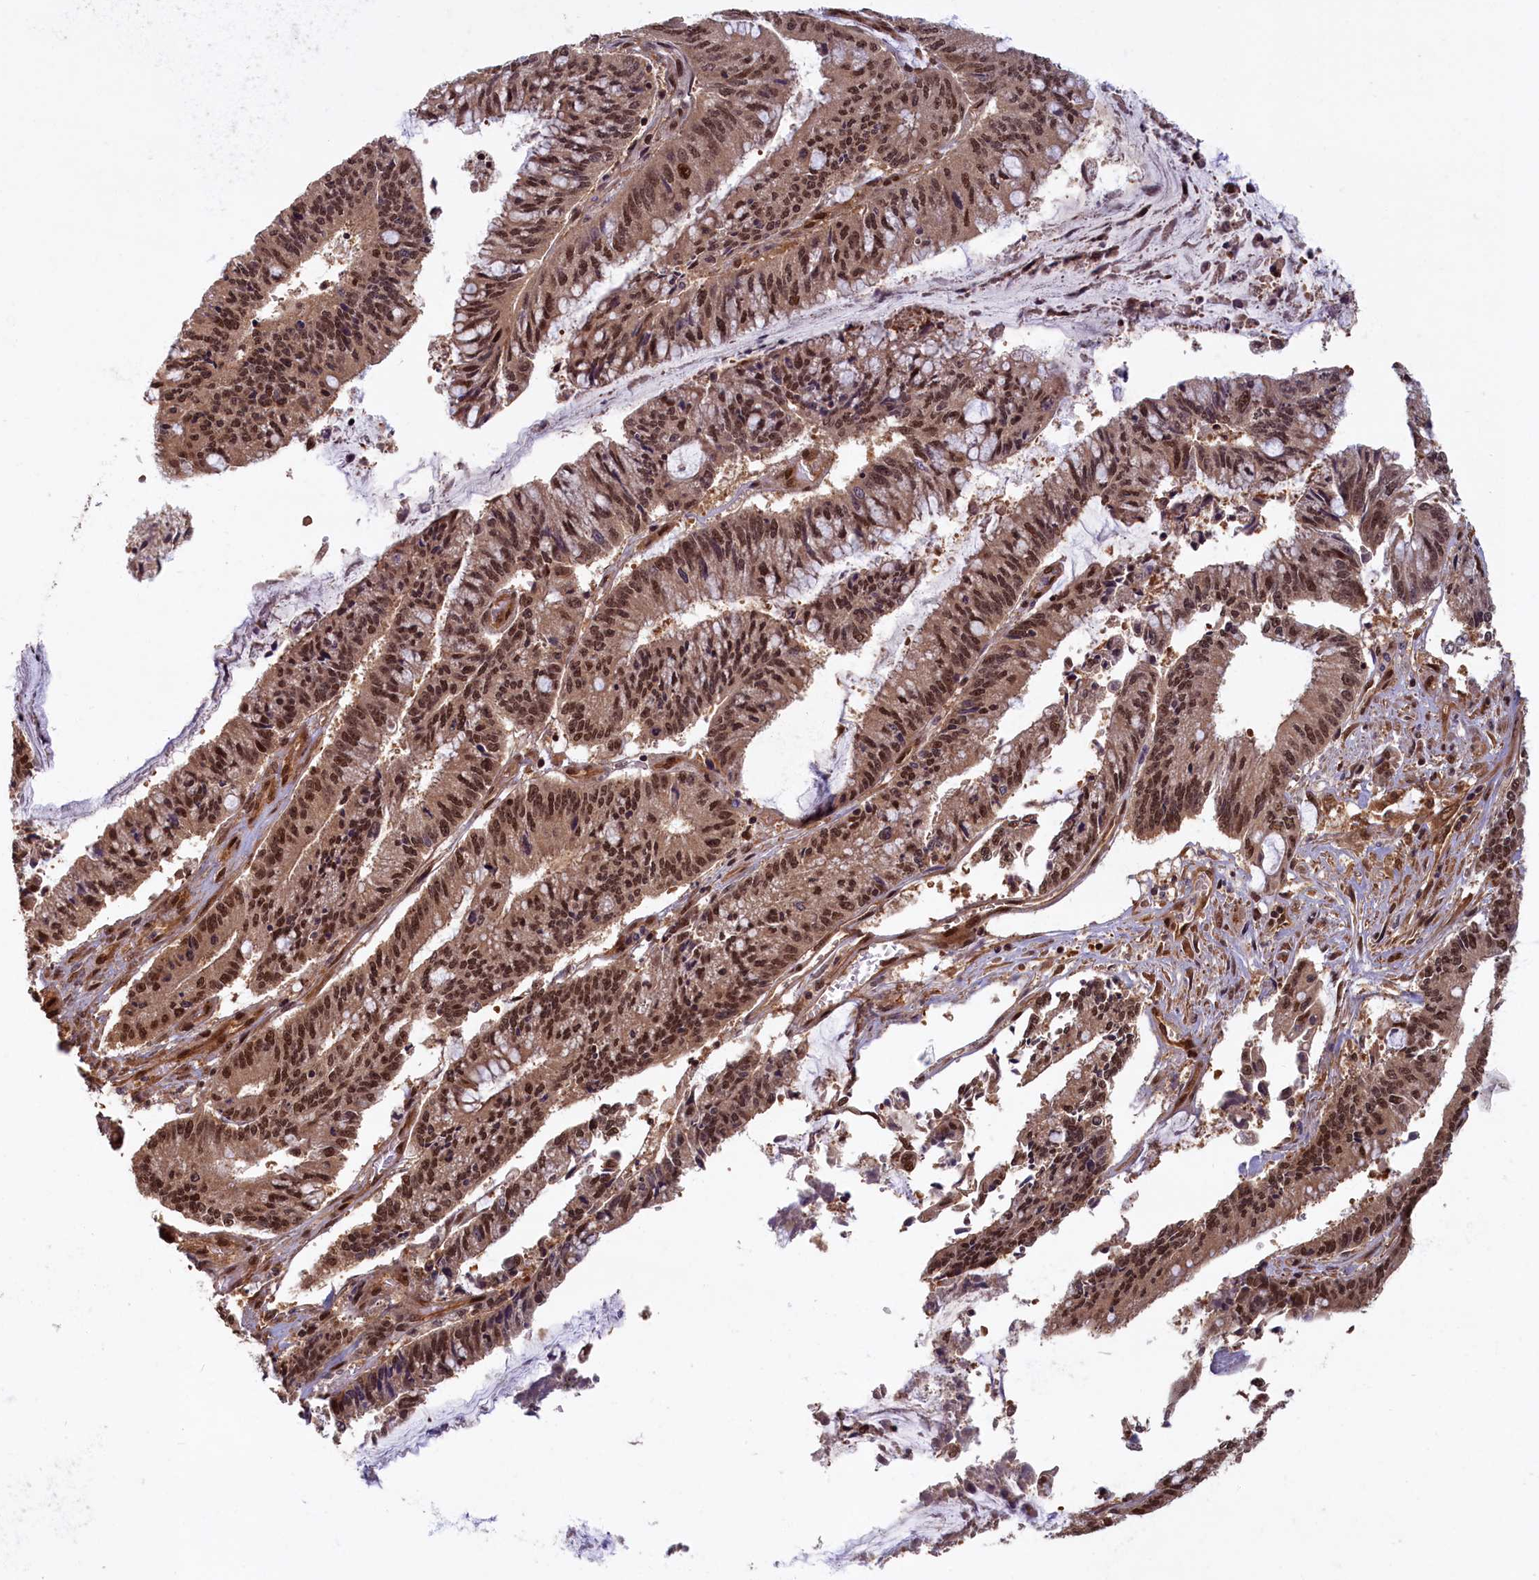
{"staining": {"intensity": "moderate", "quantity": ">75%", "location": "nuclear"}, "tissue": "pancreatic cancer", "cell_type": "Tumor cells", "image_type": "cancer", "snomed": [{"axis": "morphology", "description": "Adenocarcinoma, NOS"}, {"axis": "topography", "description": "Pancreas"}], "caption": "Immunohistochemistry (IHC) photomicrograph of human adenocarcinoma (pancreatic) stained for a protein (brown), which reveals medium levels of moderate nuclear positivity in approximately >75% of tumor cells.", "gene": "HIF3A", "patient": {"sex": "female", "age": 50}}